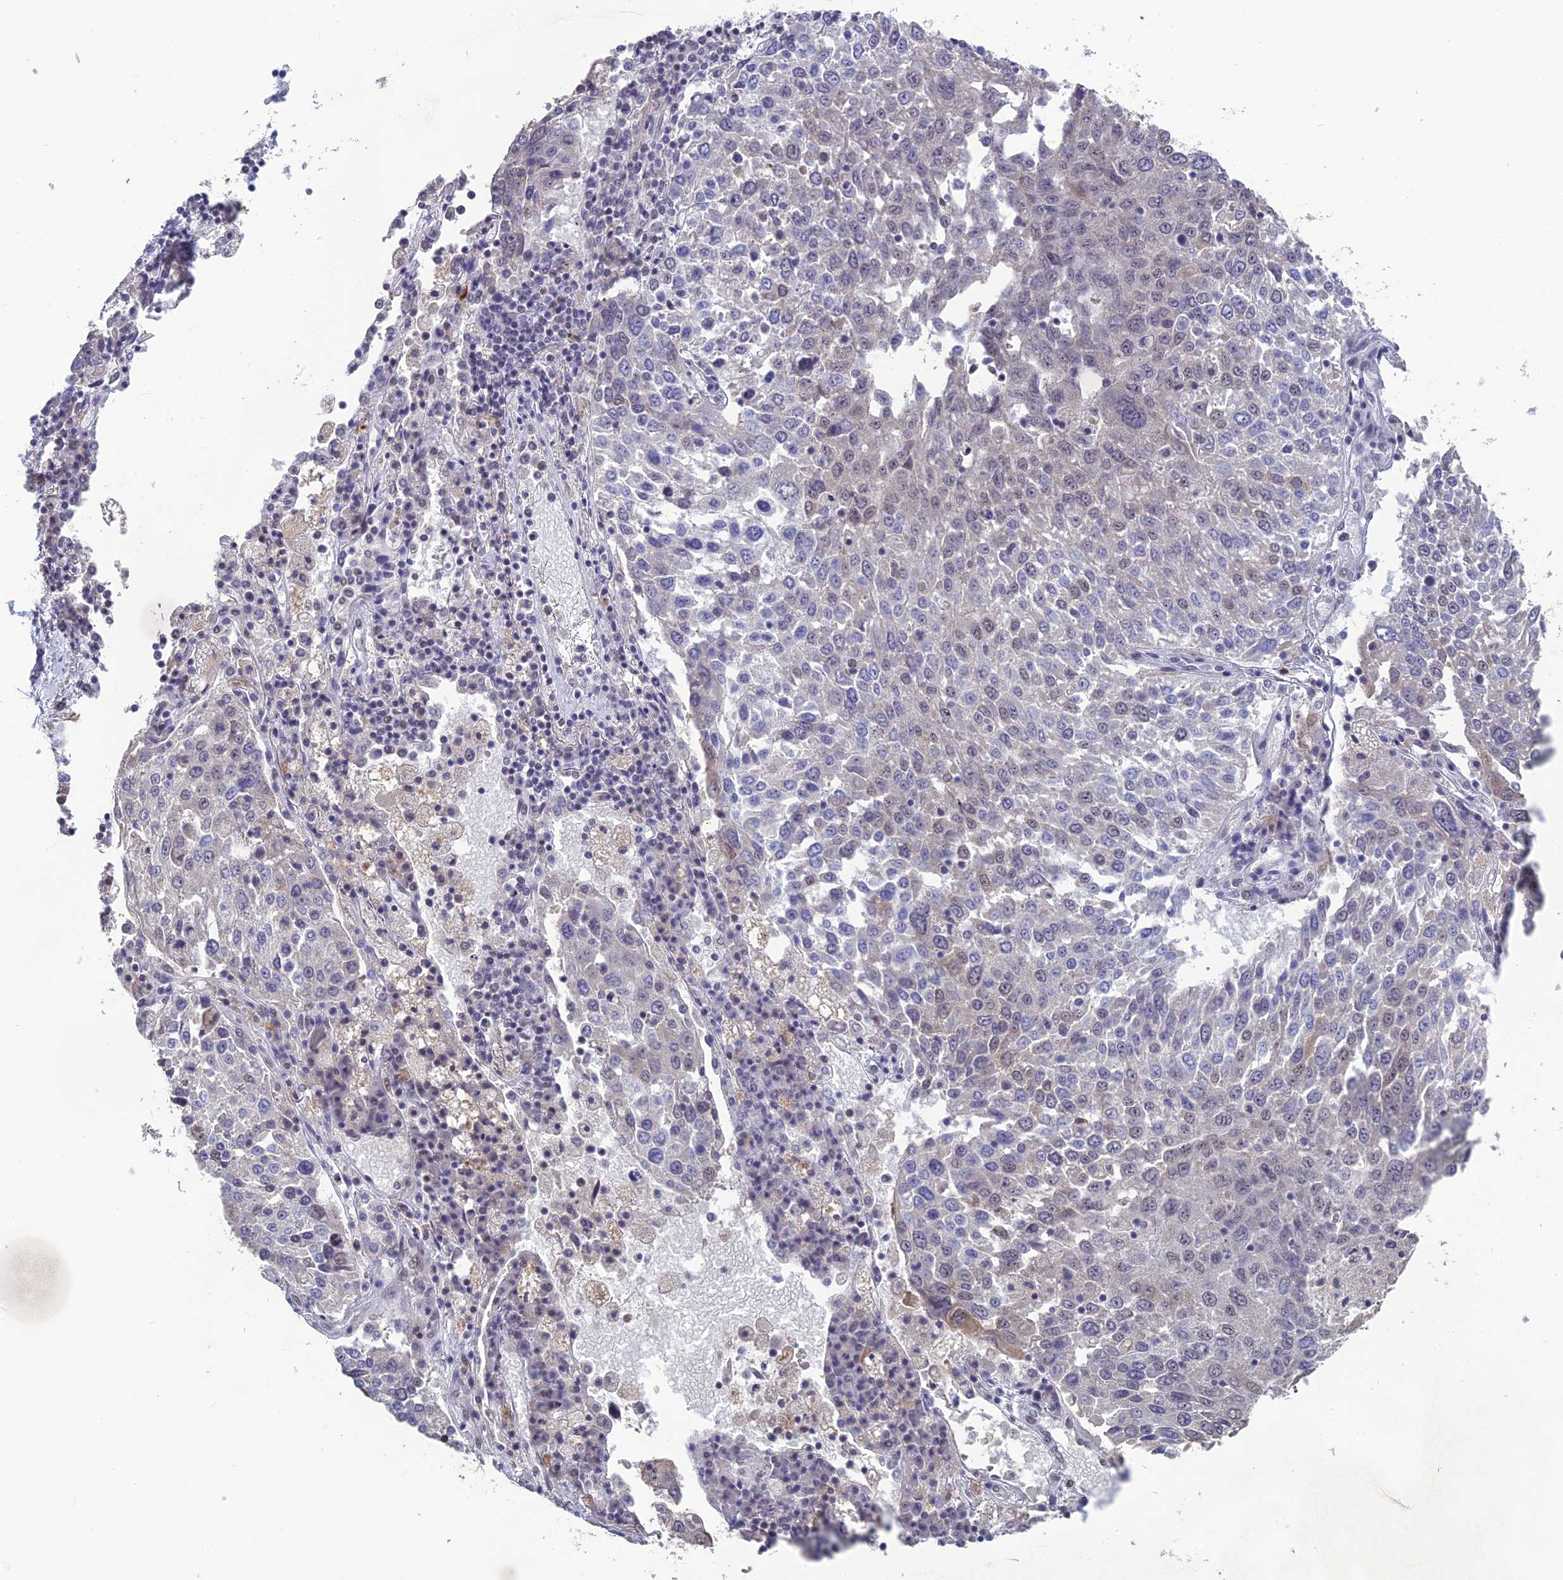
{"staining": {"intensity": "weak", "quantity": "<25%", "location": "nuclear"}, "tissue": "lung cancer", "cell_type": "Tumor cells", "image_type": "cancer", "snomed": [{"axis": "morphology", "description": "Squamous cell carcinoma, NOS"}, {"axis": "topography", "description": "Lung"}], "caption": "This is an immunohistochemistry micrograph of lung cancer. There is no staining in tumor cells.", "gene": "MT-CO3", "patient": {"sex": "male", "age": 65}}